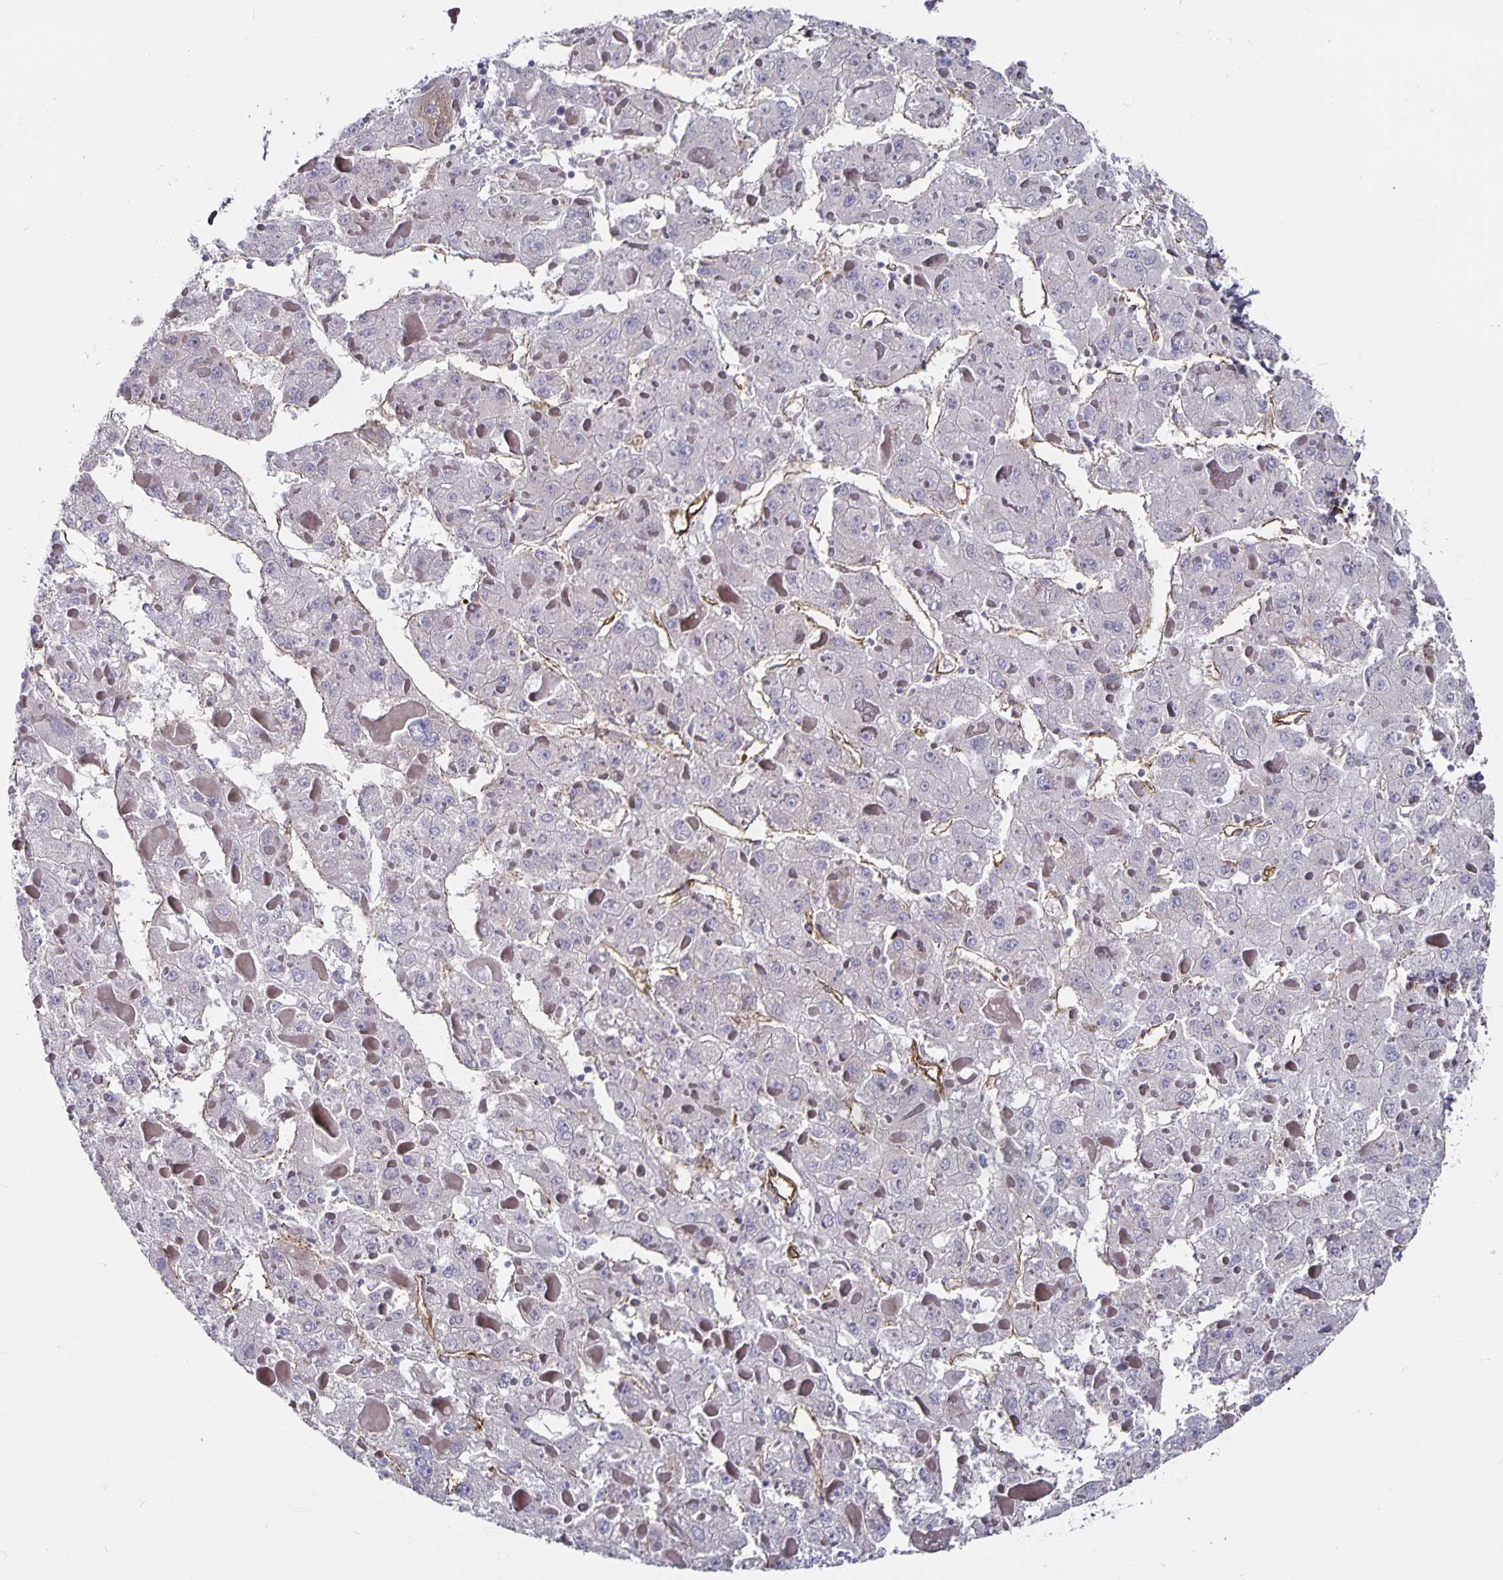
{"staining": {"intensity": "negative", "quantity": "none", "location": "none"}, "tissue": "liver cancer", "cell_type": "Tumor cells", "image_type": "cancer", "snomed": [{"axis": "morphology", "description": "Carcinoma, Hepatocellular, NOS"}, {"axis": "topography", "description": "Liver"}], "caption": "Immunohistochemistry (IHC) of human hepatocellular carcinoma (liver) demonstrates no staining in tumor cells. Brightfield microscopy of IHC stained with DAB (brown) and hematoxylin (blue), captured at high magnification.", "gene": "PODXL", "patient": {"sex": "female", "age": 73}}